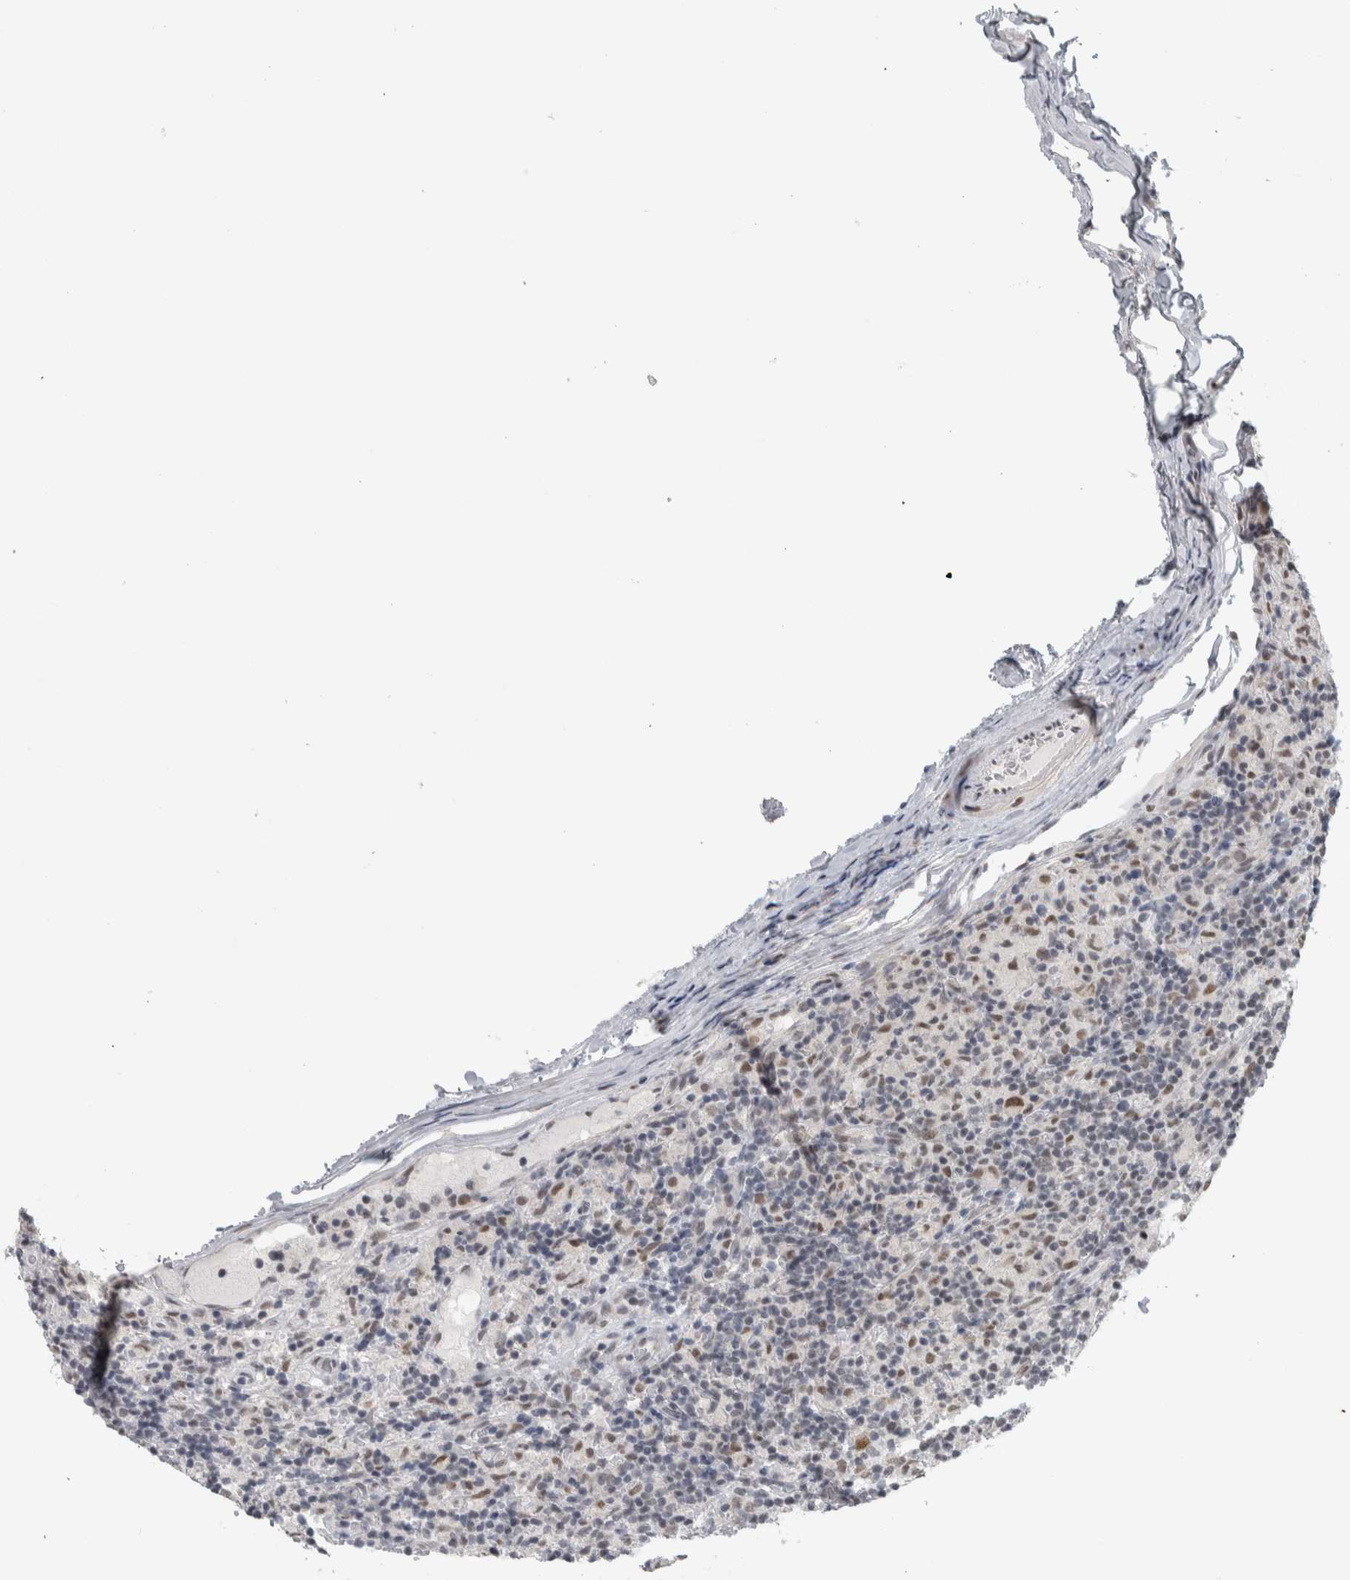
{"staining": {"intensity": "negative", "quantity": "none", "location": "none"}, "tissue": "lymphoma", "cell_type": "Tumor cells", "image_type": "cancer", "snomed": [{"axis": "morphology", "description": "Hodgkin's disease, NOS"}, {"axis": "topography", "description": "Lymph node"}], "caption": "Immunohistochemistry (IHC) of Hodgkin's disease demonstrates no expression in tumor cells. Nuclei are stained in blue.", "gene": "HEXIM2", "patient": {"sex": "male", "age": 70}}